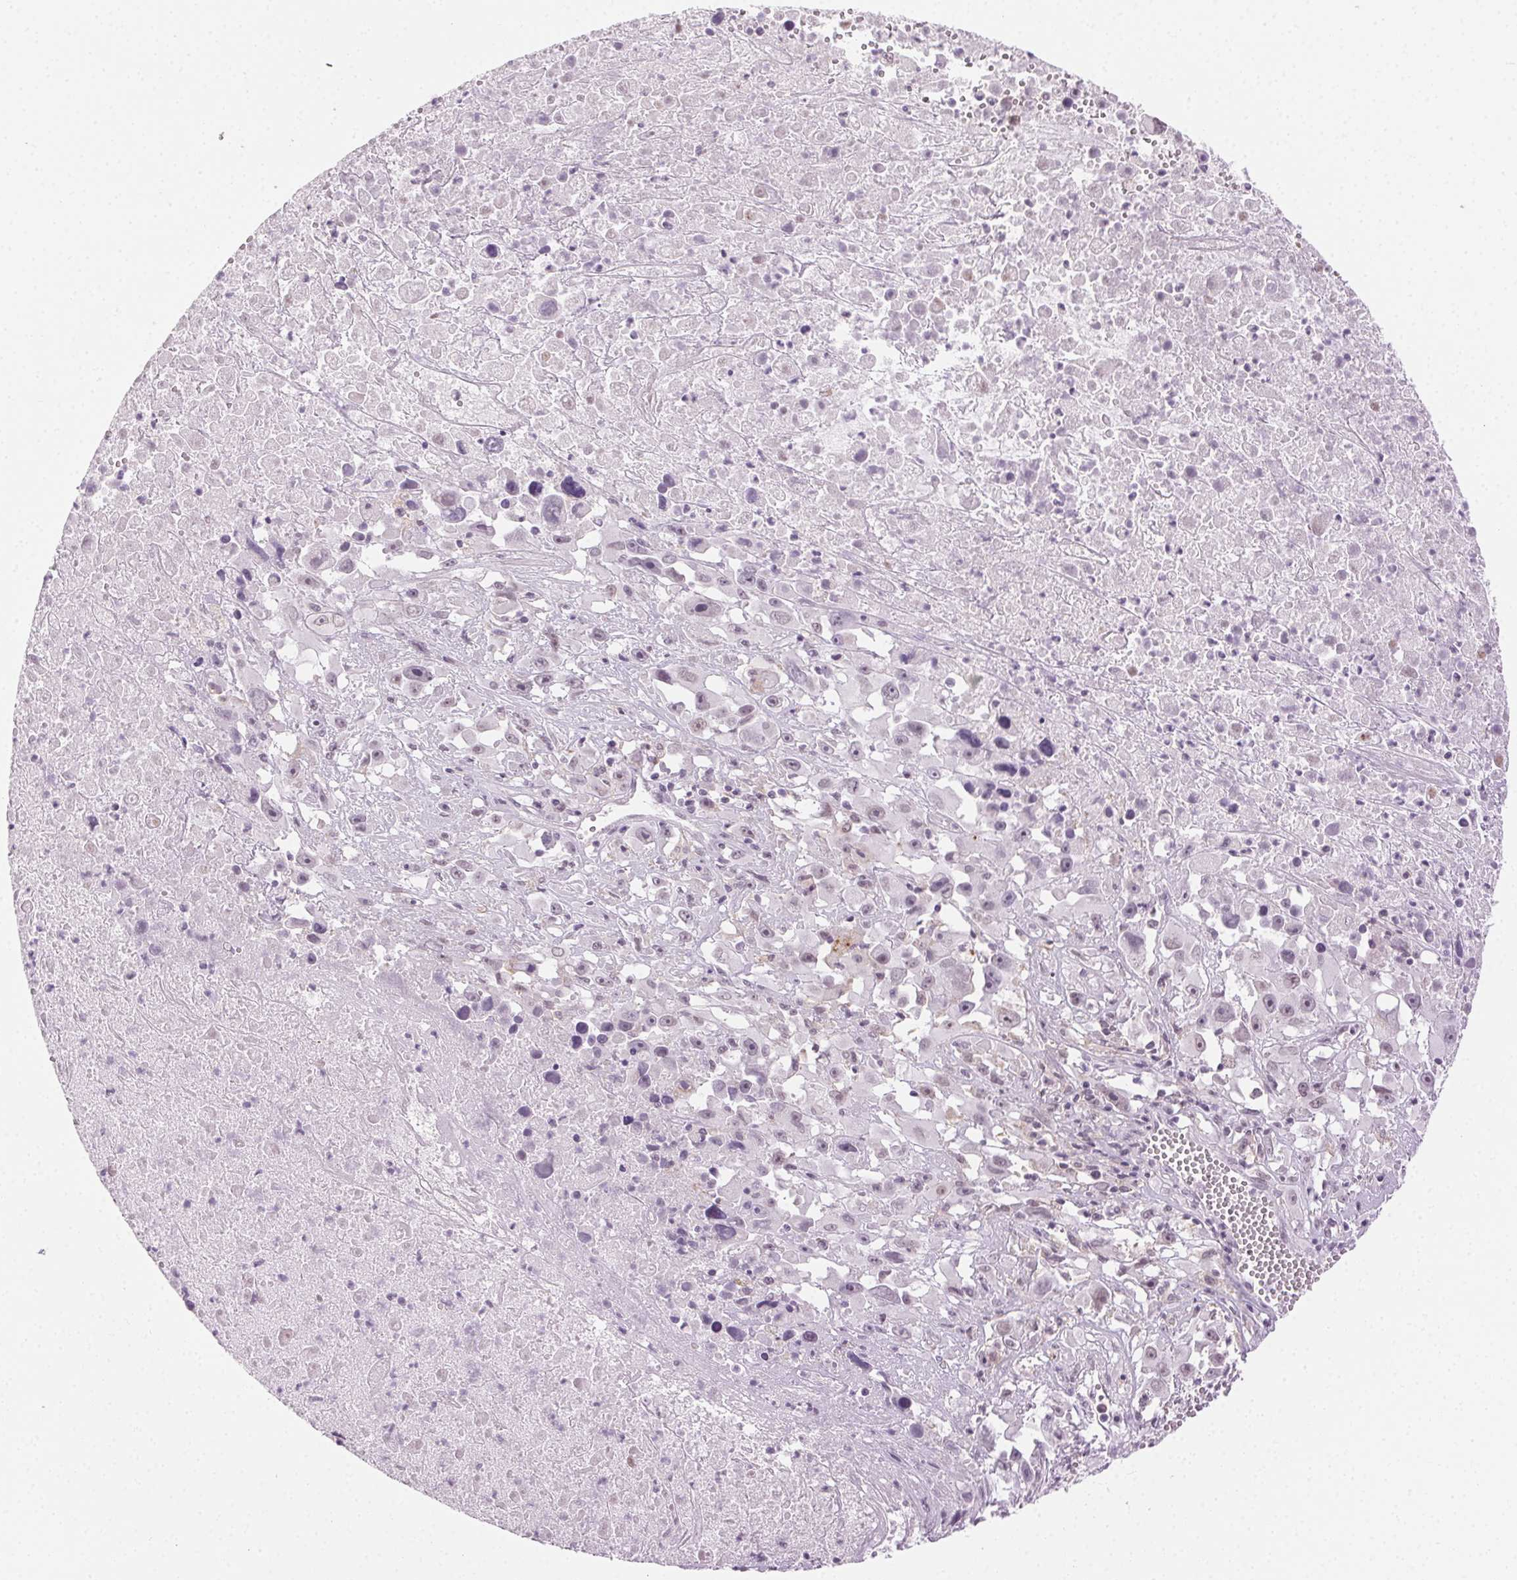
{"staining": {"intensity": "negative", "quantity": "none", "location": "none"}, "tissue": "melanoma", "cell_type": "Tumor cells", "image_type": "cancer", "snomed": [{"axis": "morphology", "description": "Malignant melanoma, Metastatic site"}, {"axis": "topography", "description": "Soft tissue"}], "caption": "An IHC photomicrograph of melanoma is shown. There is no staining in tumor cells of melanoma.", "gene": "AIF1L", "patient": {"sex": "male", "age": 50}}